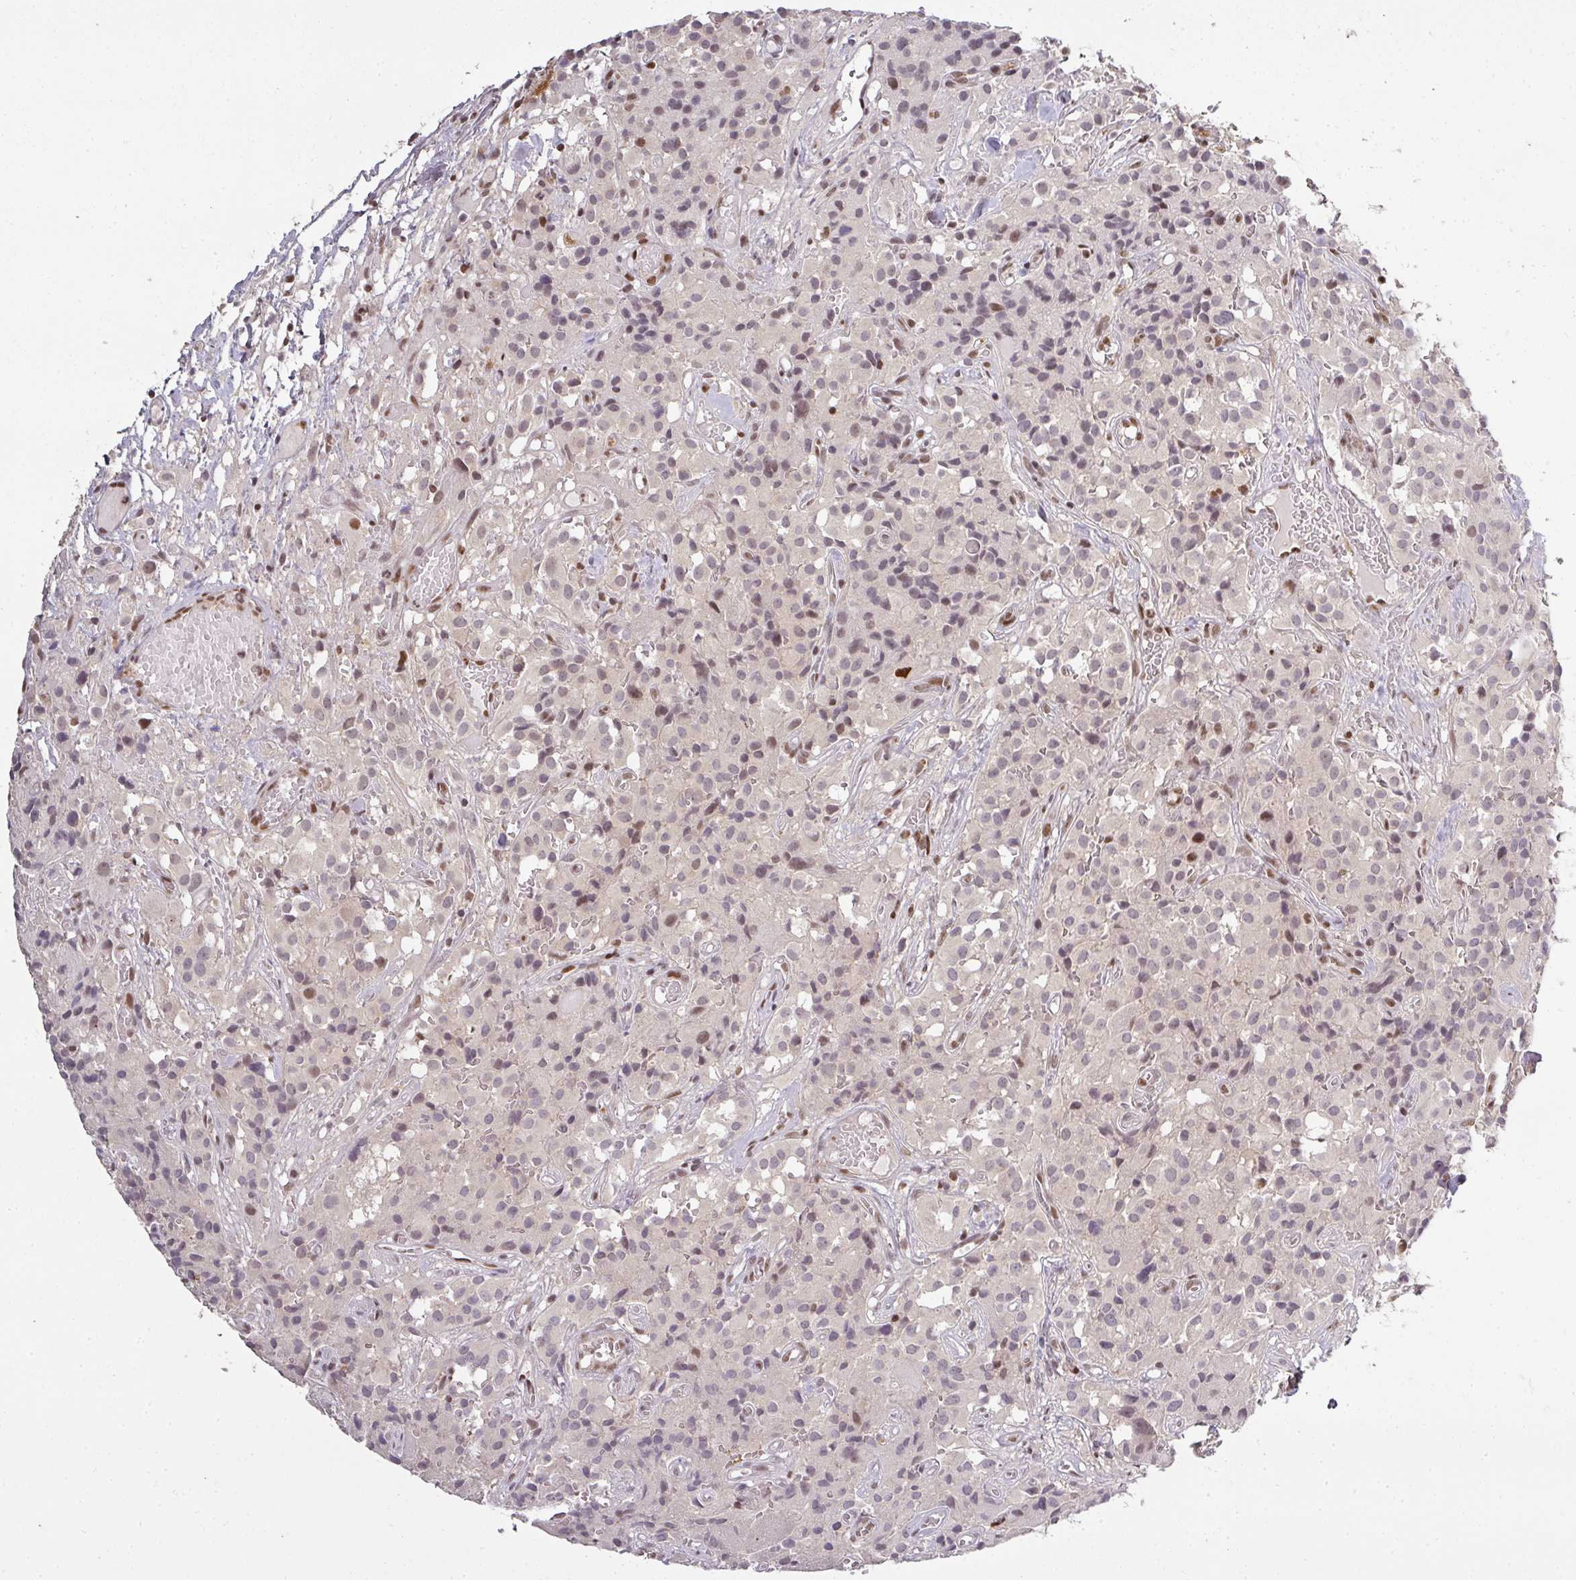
{"staining": {"intensity": "negative", "quantity": "none", "location": "none"}, "tissue": "glioma", "cell_type": "Tumor cells", "image_type": "cancer", "snomed": [{"axis": "morphology", "description": "Glioma, malignant, Low grade"}, {"axis": "topography", "description": "Brain"}], "caption": "Immunohistochemical staining of human glioma demonstrates no significant positivity in tumor cells.", "gene": "GPRIN2", "patient": {"sex": "male", "age": 42}}